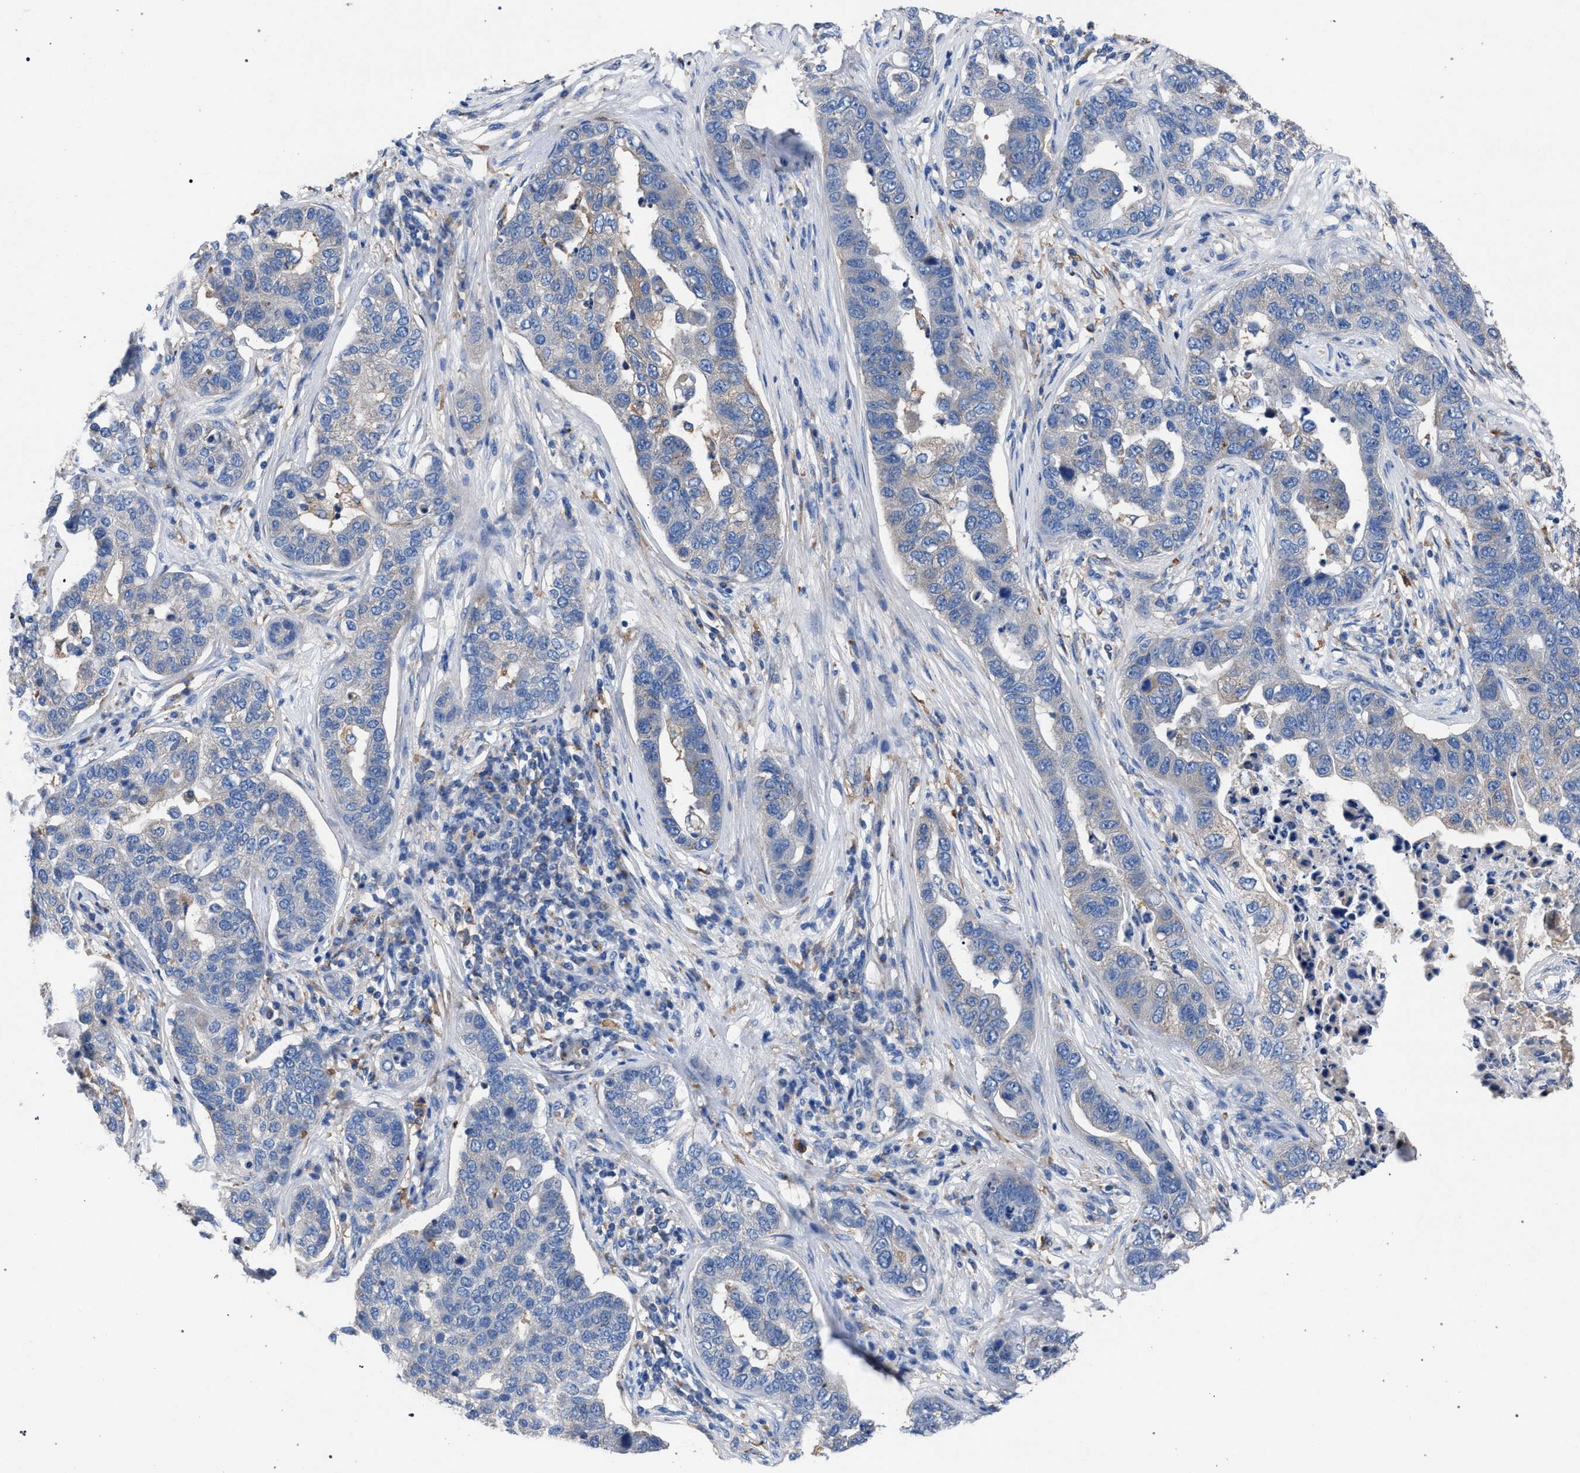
{"staining": {"intensity": "negative", "quantity": "none", "location": "none"}, "tissue": "pancreatic cancer", "cell_type": "Tumor cells", "image_type": "cancer", "snomed": [{"axis": "morphology", "description": "Adenocarcinoma, NOS"}, {"axis": "topography", "description": "Pancreas"}], "caption": "Tumor cells show no significant protein staining in pancreatic cancer.", "gene": "ATP6V0A1", "patient": {"sex": "female", "age": 61}}